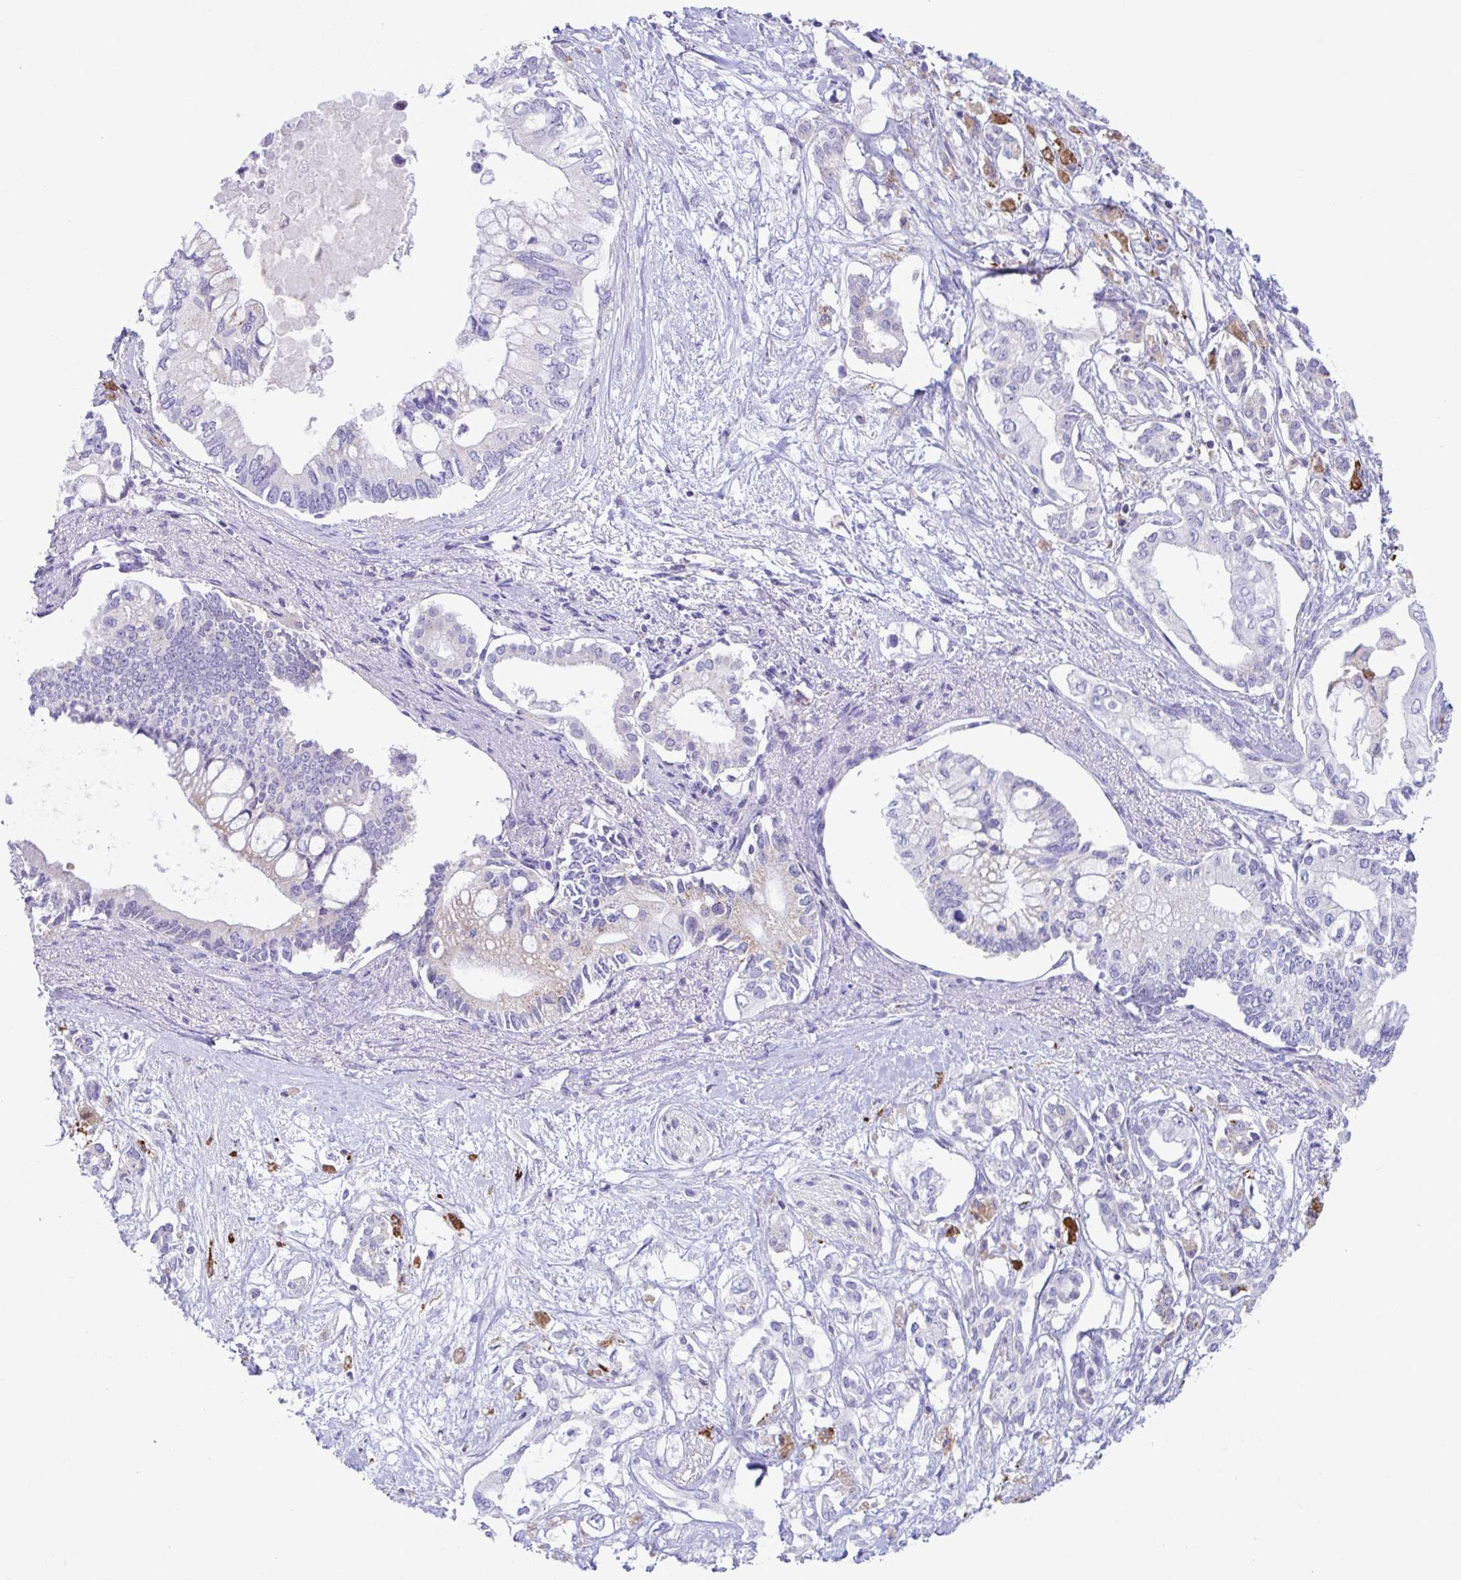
{"staining": {"intensity": "negative", "quantity": "none", "location": "none"}, "tissue": "pancreatic cancer", "cell_type": "Tumor cells", "image_type": "cancer", "snomed": [{"axis": "morphology", "description": "Adenocarcinoma, NOS"}, {"axis": "topography", "description": "Pancreas"}], "caption": "Human pancreatic cancer stained for a protein using IHC exhibits no expression in tumor cells.", "gene": "DTX3", "patient": {"sex": "female", "age": 63}}